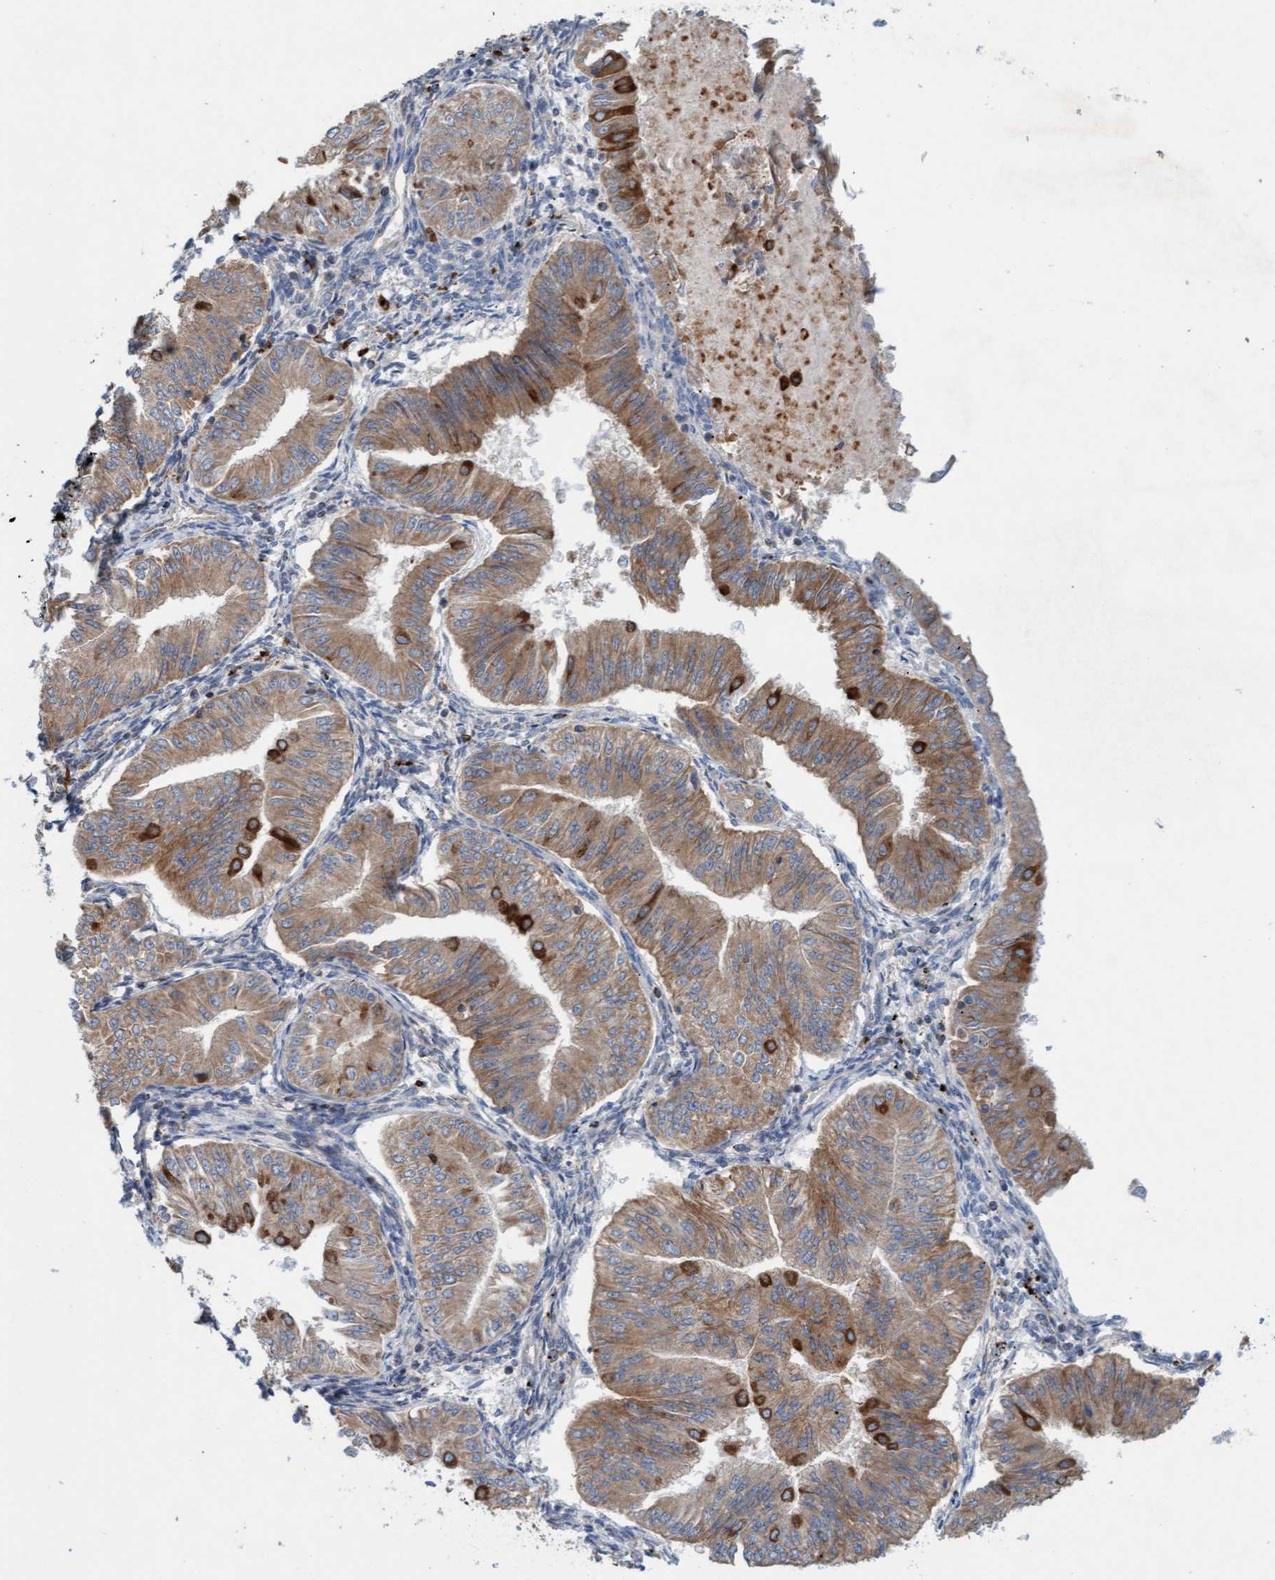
{"staining": {"intensity": "moderate", "quantity": ">75%", "location": "cytoplasmic/membranous"}, "tissue": "endometrial cancer", "cell_type": "Tumor cells", "image_type": "cancer", "snomed": [{"axis": "morphology", "description": "Normal tissue, NOS"}, {"axis": "morphology", "description": "Adenocarcinoma, NOS"}, {"axis": "topography", "description": "Endometrium"}], "caption": "Immunohistochemistry image of neoplastic tissue: endometrial cancer stained using IHC demonstrates medium levels of moderate protein expression localized specifically in the cytoplasmic/membranous of tumor cells, appearing as a cytoplasmic/membranous brown color.", "gene": "SIGIRR", "patient": {"sex": "female", "age": 53}}